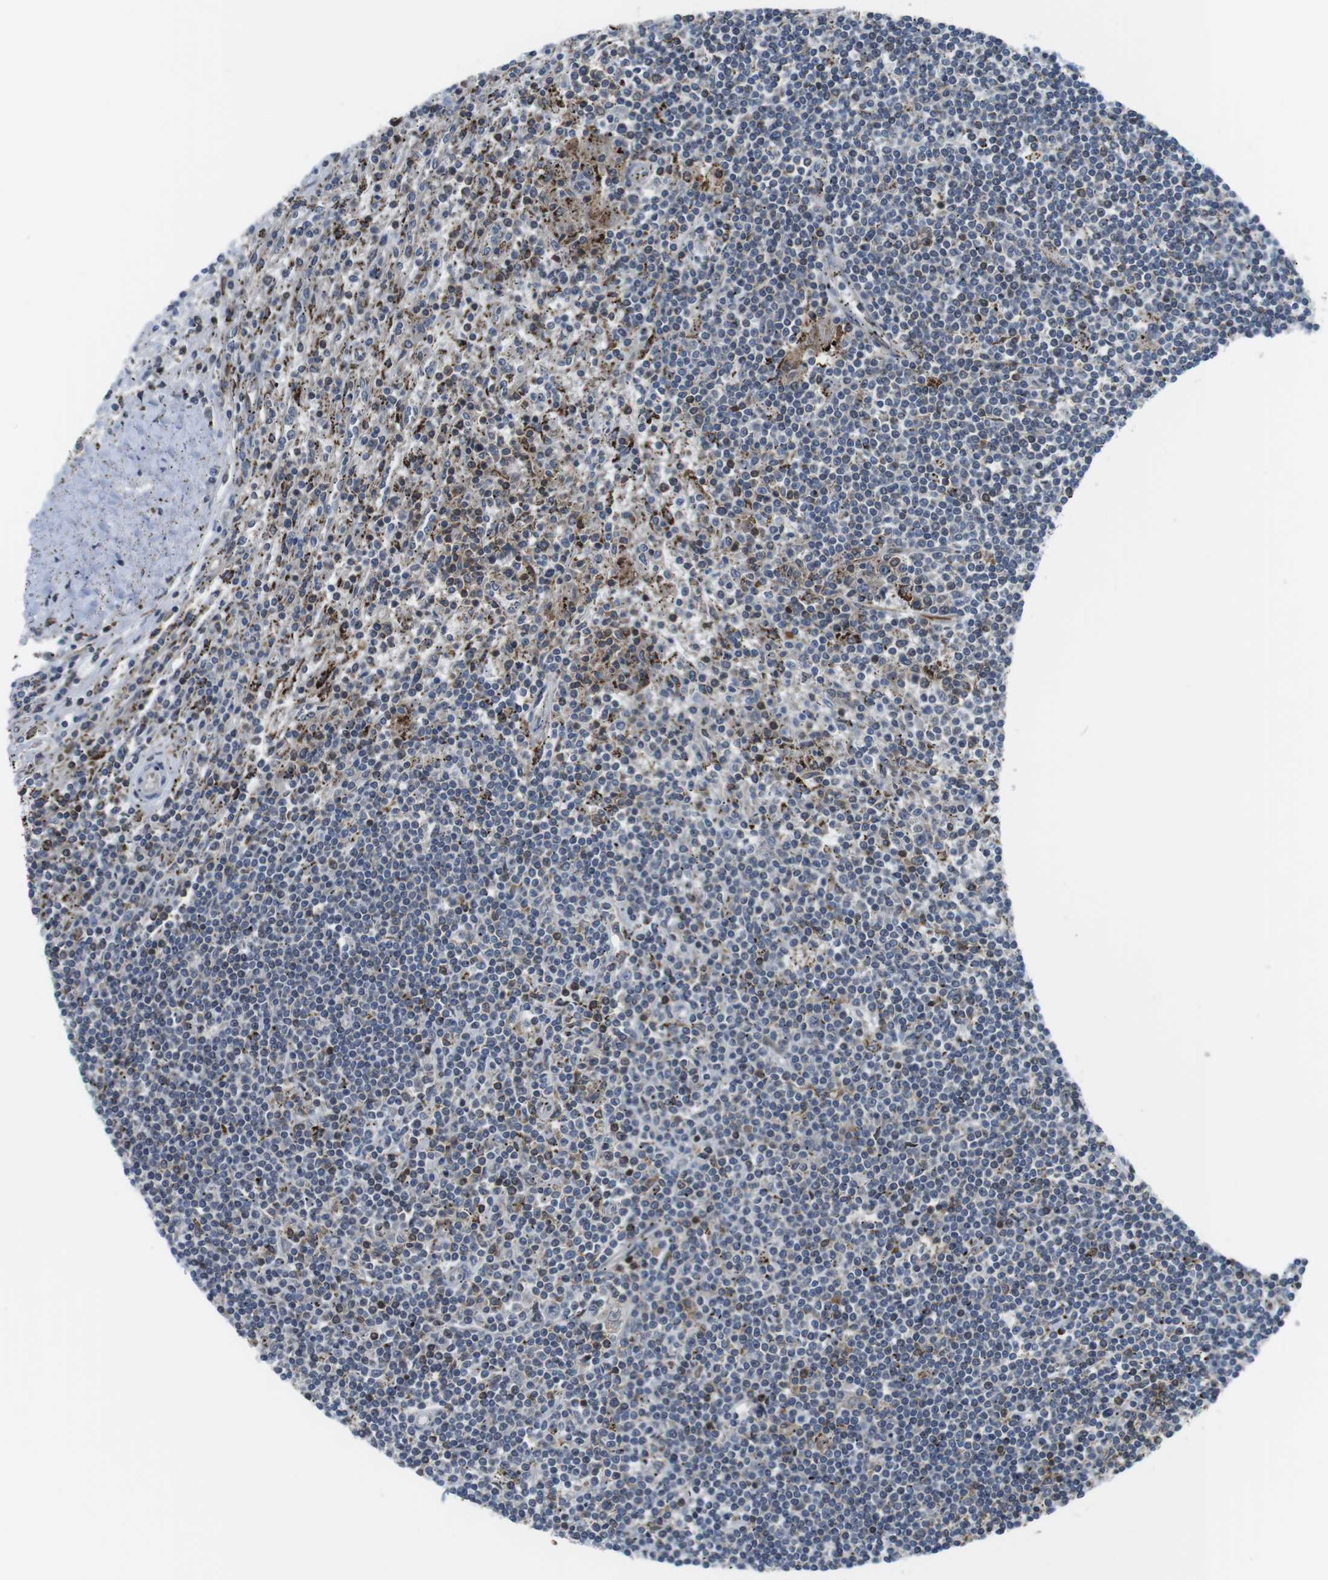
{"staining": {"intensity": "negative", "quantity": "none", "location": "none"}, "tissue": "lymphoma", "cell_type": "Tumor cells", "image_type": "cancer", "snomed": [{"axis": "morphology", "description": "Malignant lymphoma, non-Hodgkin's type, Low grade"}, {"axis": "topography", "description": "Spleen"}], "caption": "Micrograph shows no significant protein positivity in tumor cells of lymphoma.", "gene": "KCNE3", "patient": {"sex": "male", "age": 76}}